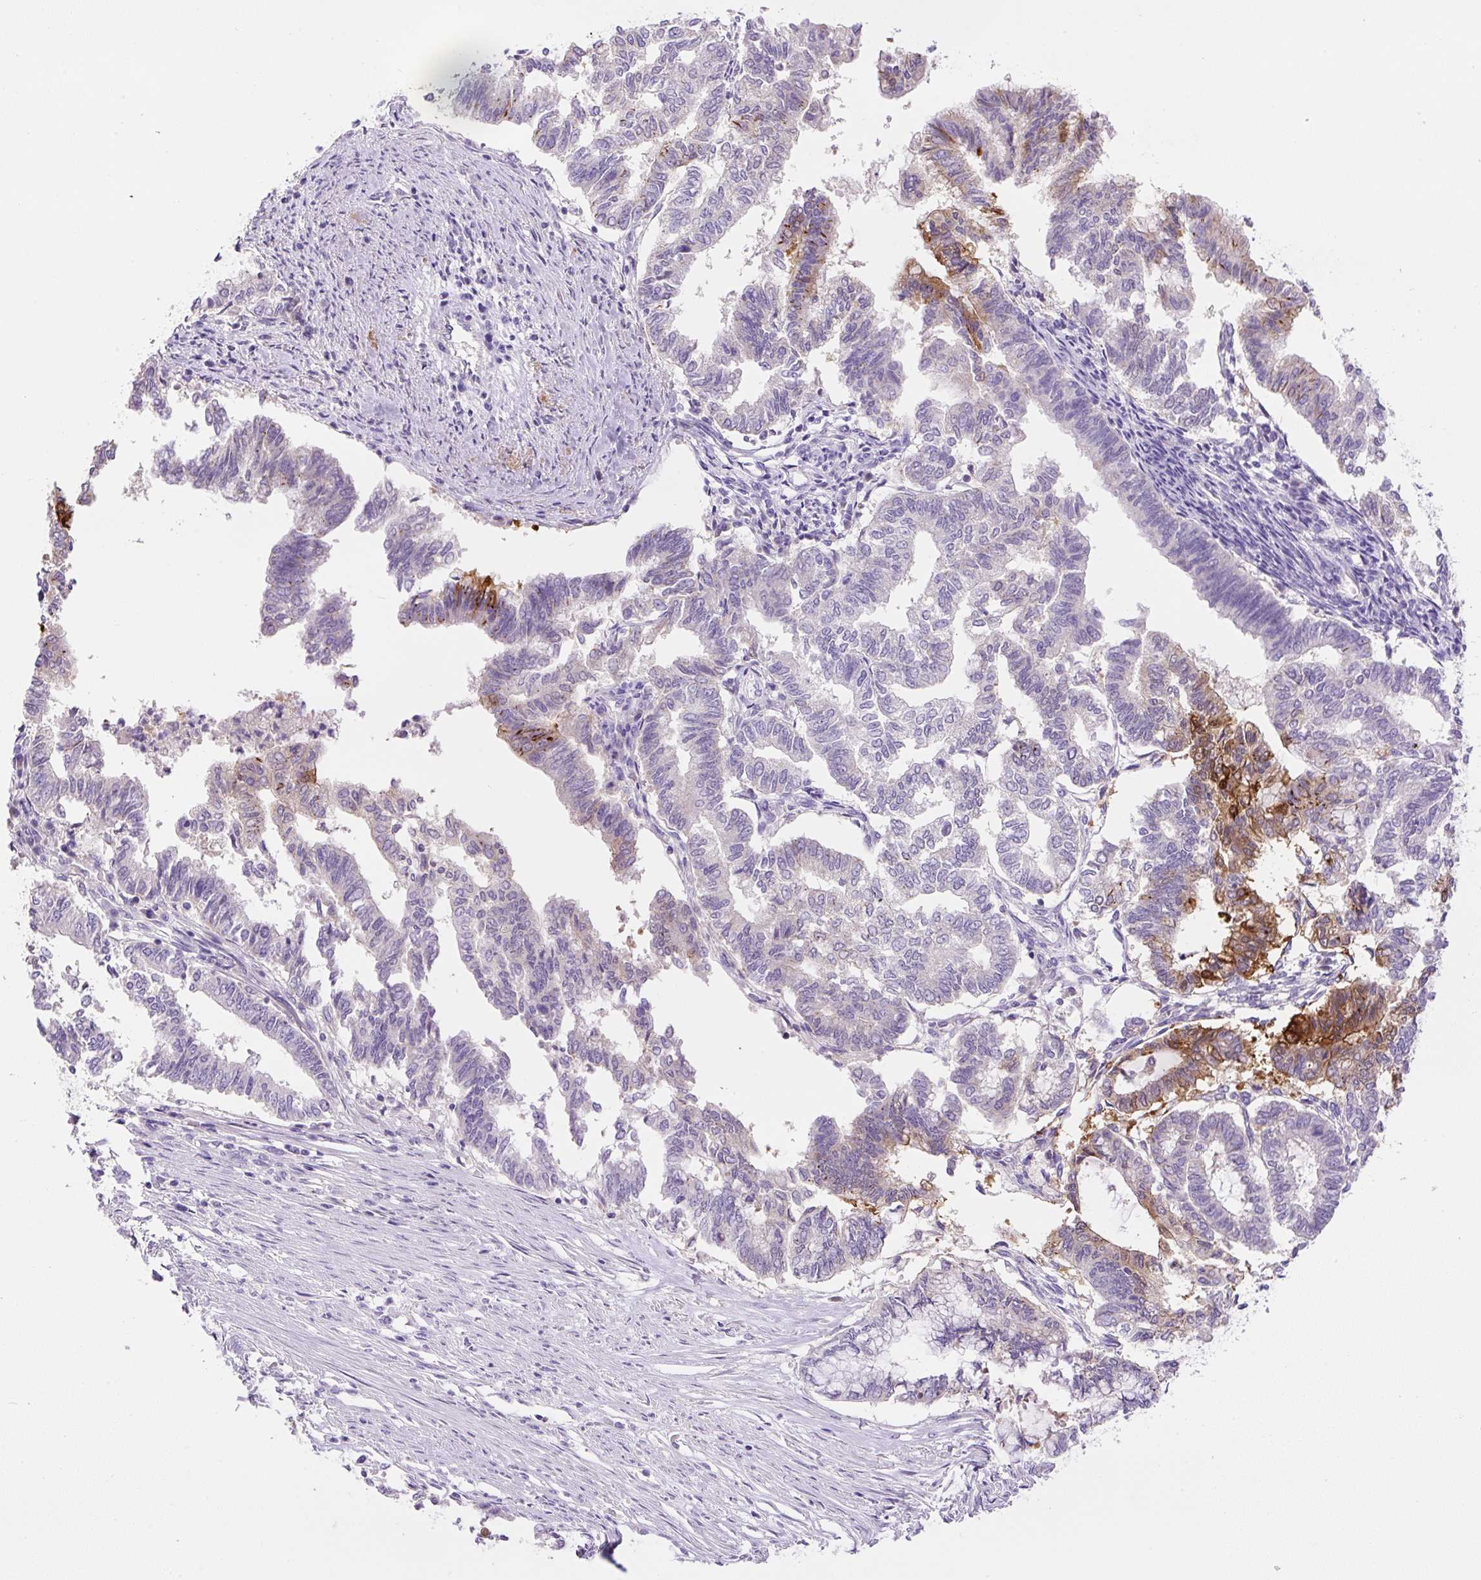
{"staining": {"intensity": "moderate", "quantity": "<25%", "location": "cytoplasmic/membranous"}, "tissue": "endometrial cancer", "cell_type": "Tumor cells", "image_type": "cancer", "snomed": [{"axis": "morphology", "description": "Adenocarcinoma, NOS"}, {"axis": "topography", "description": "Endometrium"}], "caption": "High-magnification brightfield microscopy of endometrial cancer stained with DAB (brown) and counterstained with hematoxylin (blue). tumor cells exhibit moderate cytoplasmic/membranous positivity is present in about<25% of cells.", "gene": "NDST3", "patient": {"sex": "female", "age": 79}}